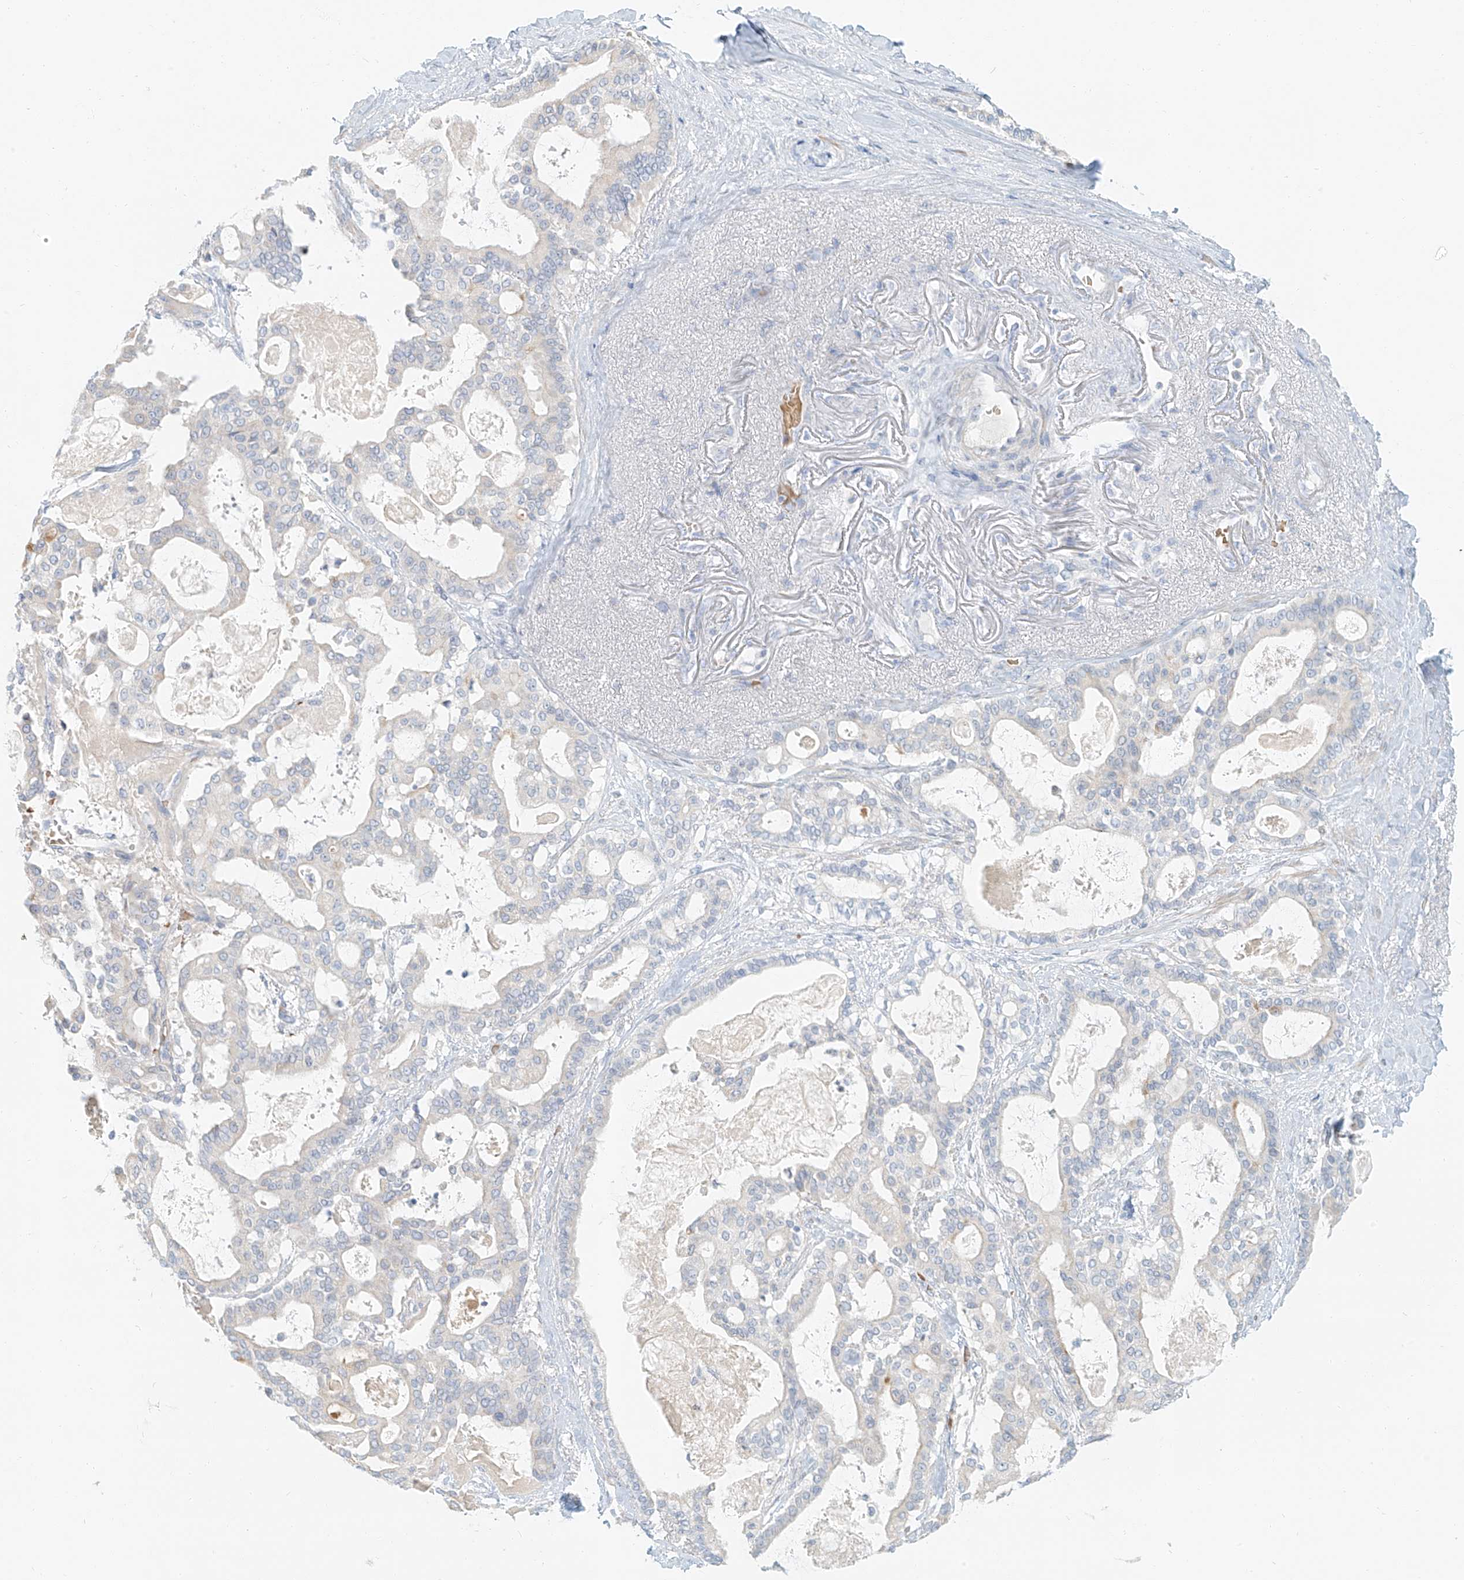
{"staining": {"intensity": "negative", "quantity": "none", "location": "none"}, "tissue": "pancreatic cancer", "cell_type": "Tumor cells", "image_type": "cancer", "snomed": [{"axis": "morphology", "description": "Adenocarcinoma, NOS"}, {"axis": "topography", "description": "Pancreas"}], "caption": "An IHC image of pancreatic adenocarcinoma is shown. There is no staining in tumor cells of pancreatic adenocarcinoma.", "gene": "PGC", "patient": {"sex": "male", "age": 63}}